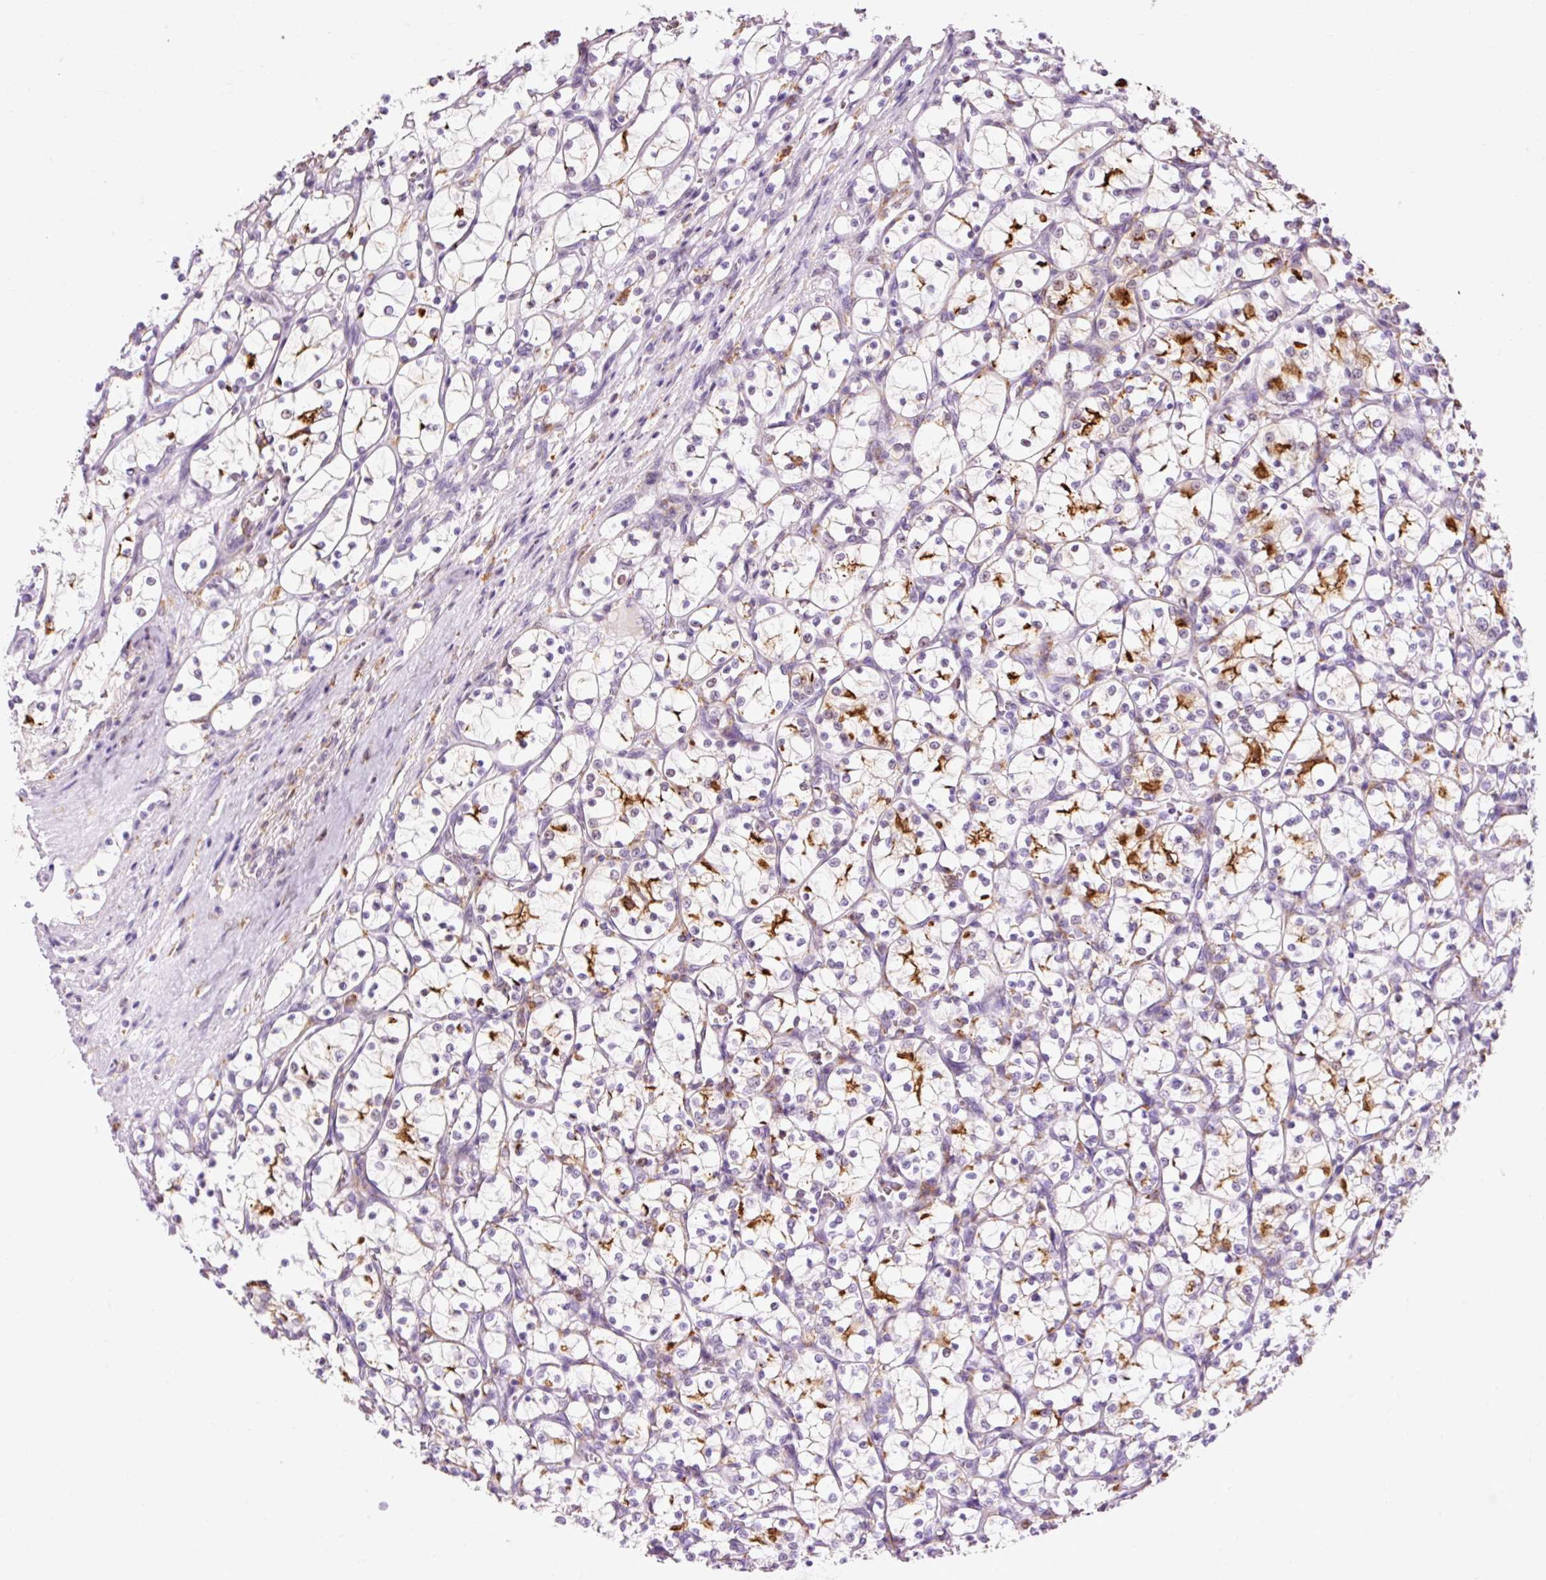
{"staining": {"intensity": "moderate", "quantity": "<25%", "location": "cytoplasmic/membranous"}, "tissue": "renal cancer", "cell_type": "Tumor cells", "image_type": "cancer", "snomed": [{"axis": "morphology", "description": "Adenocarcinoma, NOS"}, {"axis": "topography", "description": "Kidney"}], "caption": "Immunohistochemical staining of renal adenocarcinoma demonstrates low levels of moderate cytoplasmic/membranous expression in approximately <25% of tumor cells. The staining was performed using DAB (3,3'-diaminobenzidine), with brown indicating positive protein expression. Nuclei are stained blue with hematoxylin.", "gene": "LY86", "patient": {"sex": "female", "age": 69}}